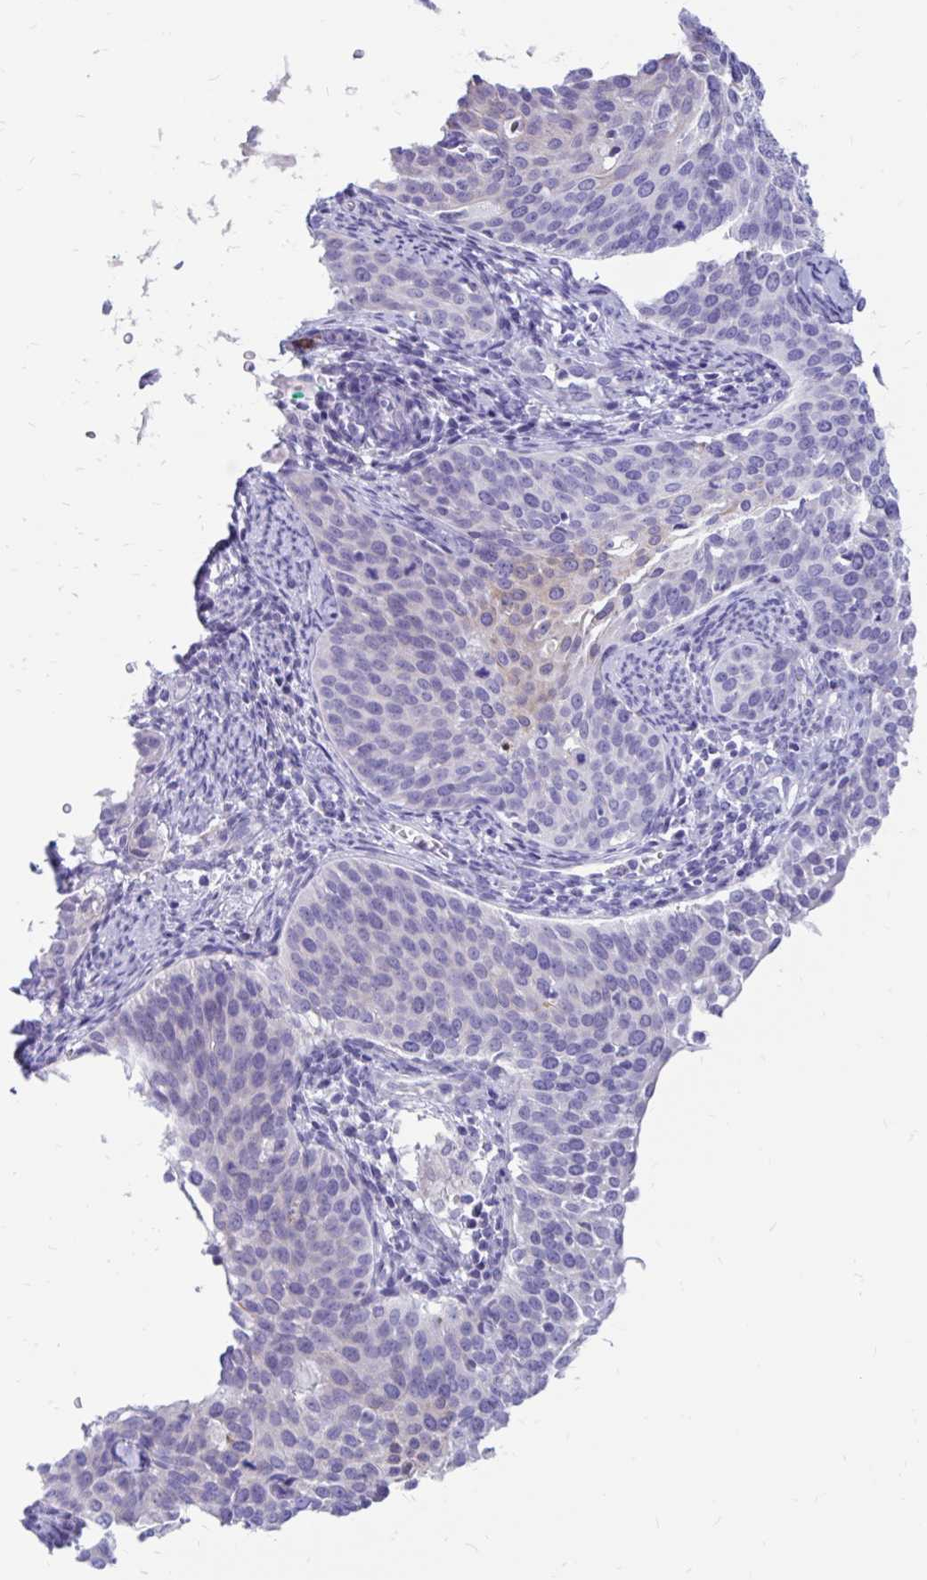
{"staining": {"intensity": "negative", "quantity": "none", "location": "none"}, "tissue": "cervical cancer", "cell_type": "Tumor cells", "image_type": "cancer", "snomed": [{"axis": "morphology", "description": "Squamous cell carcinoma, NOS"}, {"axis": "topography", "description": "Cervix"}], "caption": "DAB immunohistochemical staining of human cervical squamous cell carcinoma shows no significant staining in tumor cells.", "gene": "IGSF5", "patient": {"sex": "female", "age": 44}}